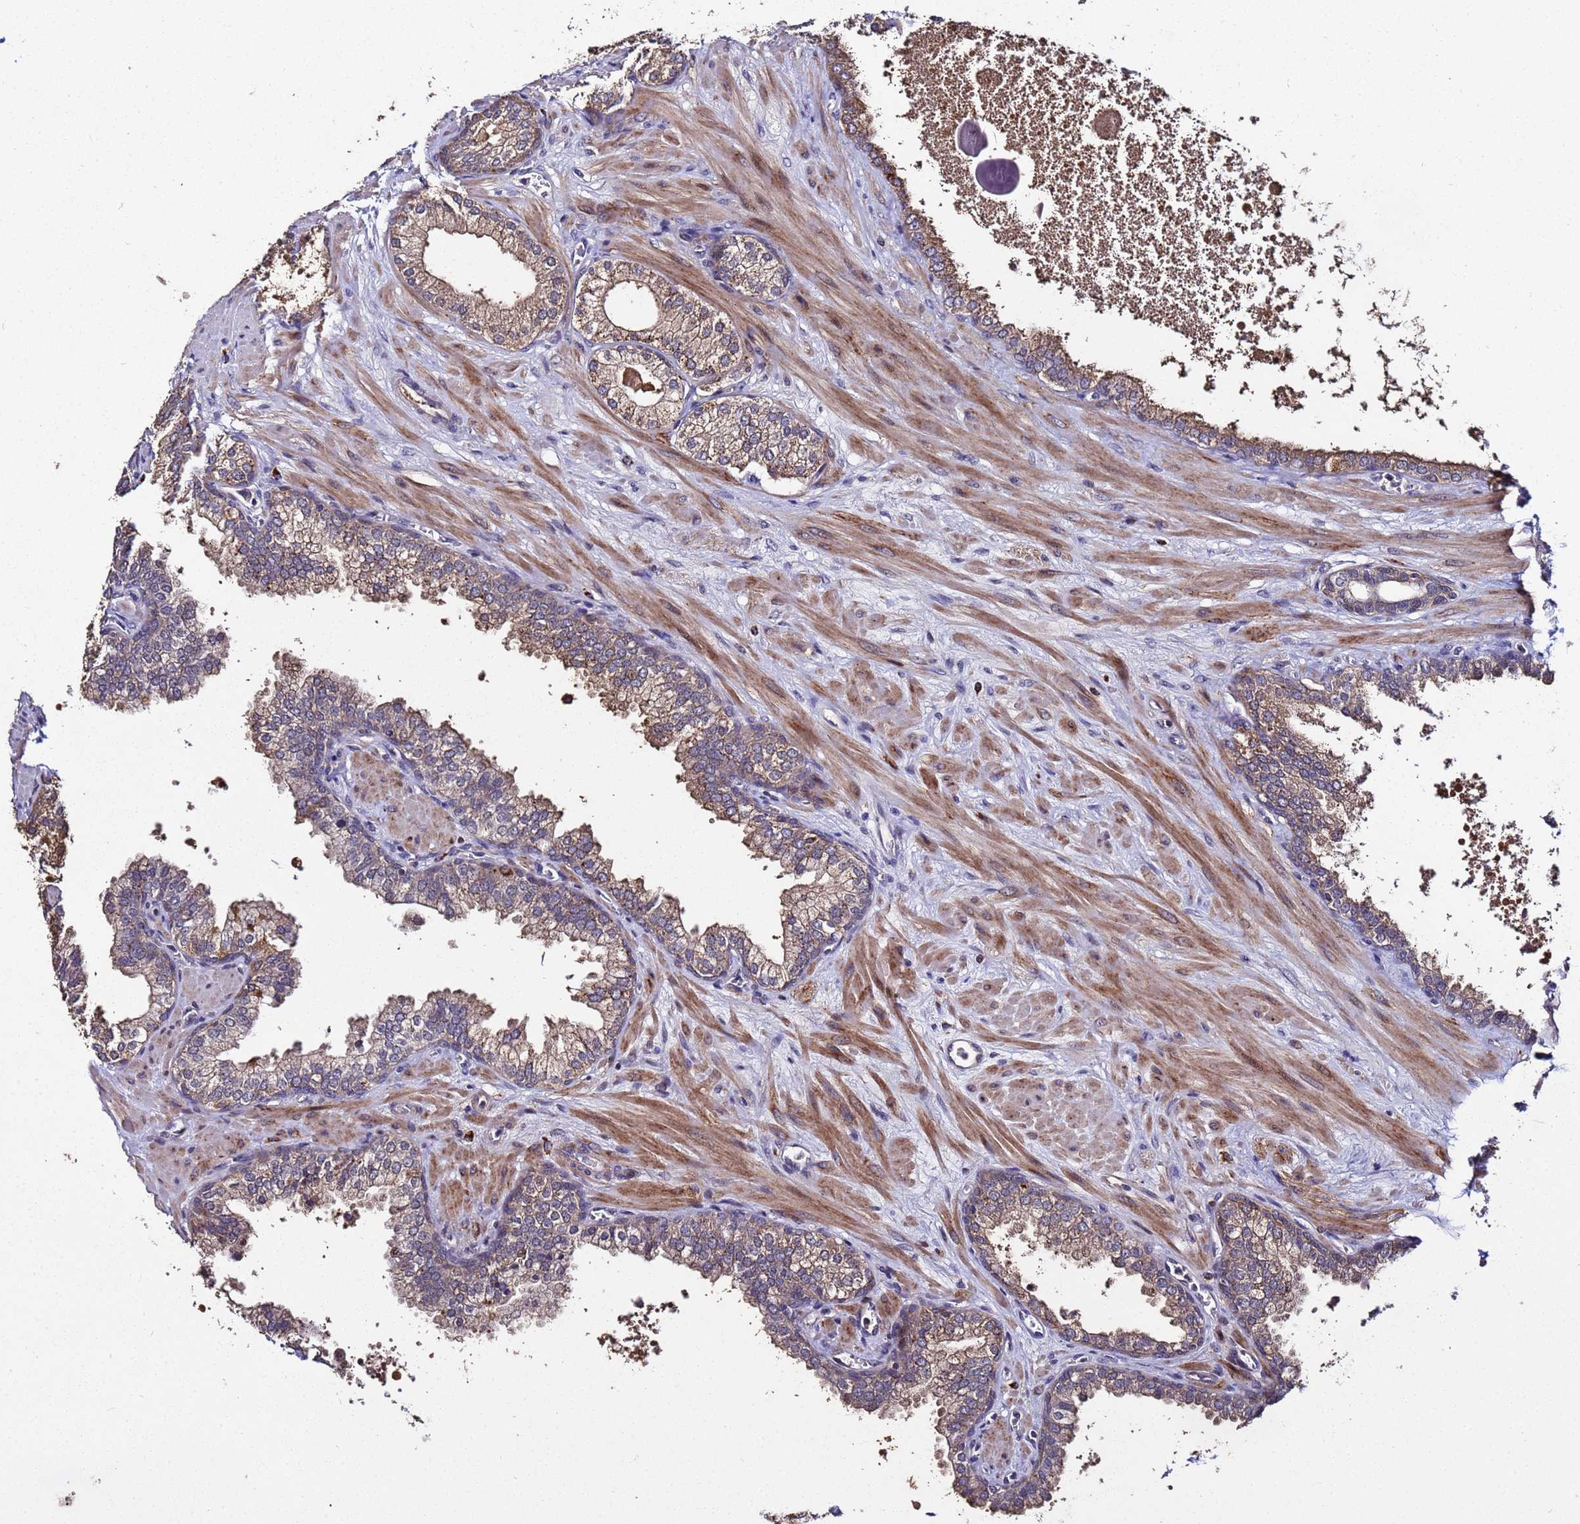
{"staining": {"intensity": "moderate", "quantity": ">75%", "location": "cytoplasmic/membranous"}, "tissue": "prostate", "cell_type": "Glandular cells", "image_type": "normal", "snomed": [{"axis": "morphology", "description": "Normal tissue, NOS"}, {"axis": "topography", "description": "Prostate"}], "caption": "Glandular cells demonstrate medium levels of moderate cytoplasmic/membranous expression in about >75% of cells in normal human prostate.", "gene": "PLXDC2", "patient": {"sex": "male", "age": 60}}